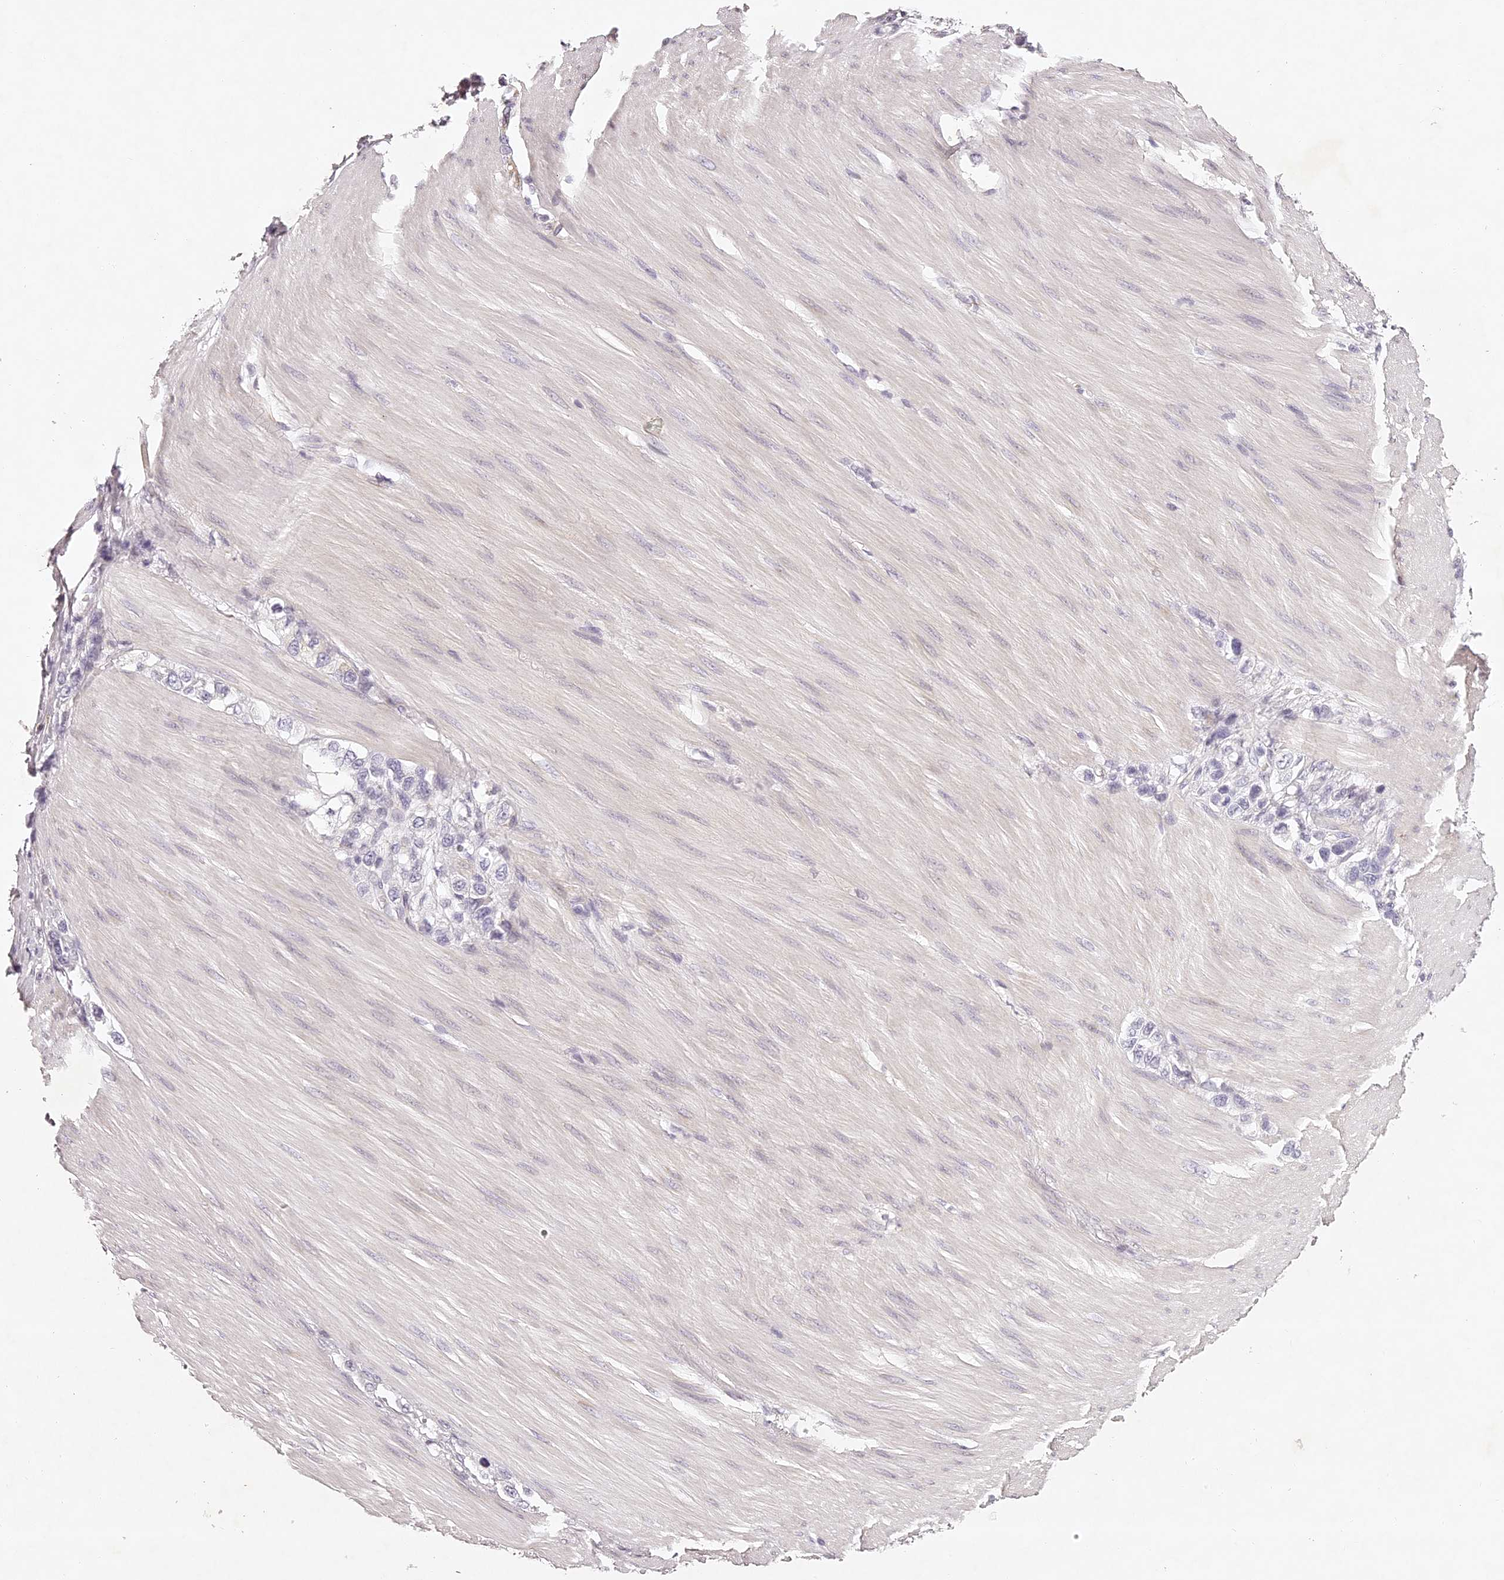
{"staining": {"intensity": "negative", "quantity": "none", "location": "none"}, "tissue": "stomach cancer", "cell_type": "Tumor cells", "image_type": "cancer", "snomed": [{"axis": "morphology", "description": "Adenocarcinoma, NOS"}, {"axis": "topography", "description": "Stomach"}], "caption": "A photomicrograph of human adenocarcinoma (stomach) is negative for staining in tumor cells.", "gene": "ELAPOR1", "patient": {"sex": "female", "age": 65}}